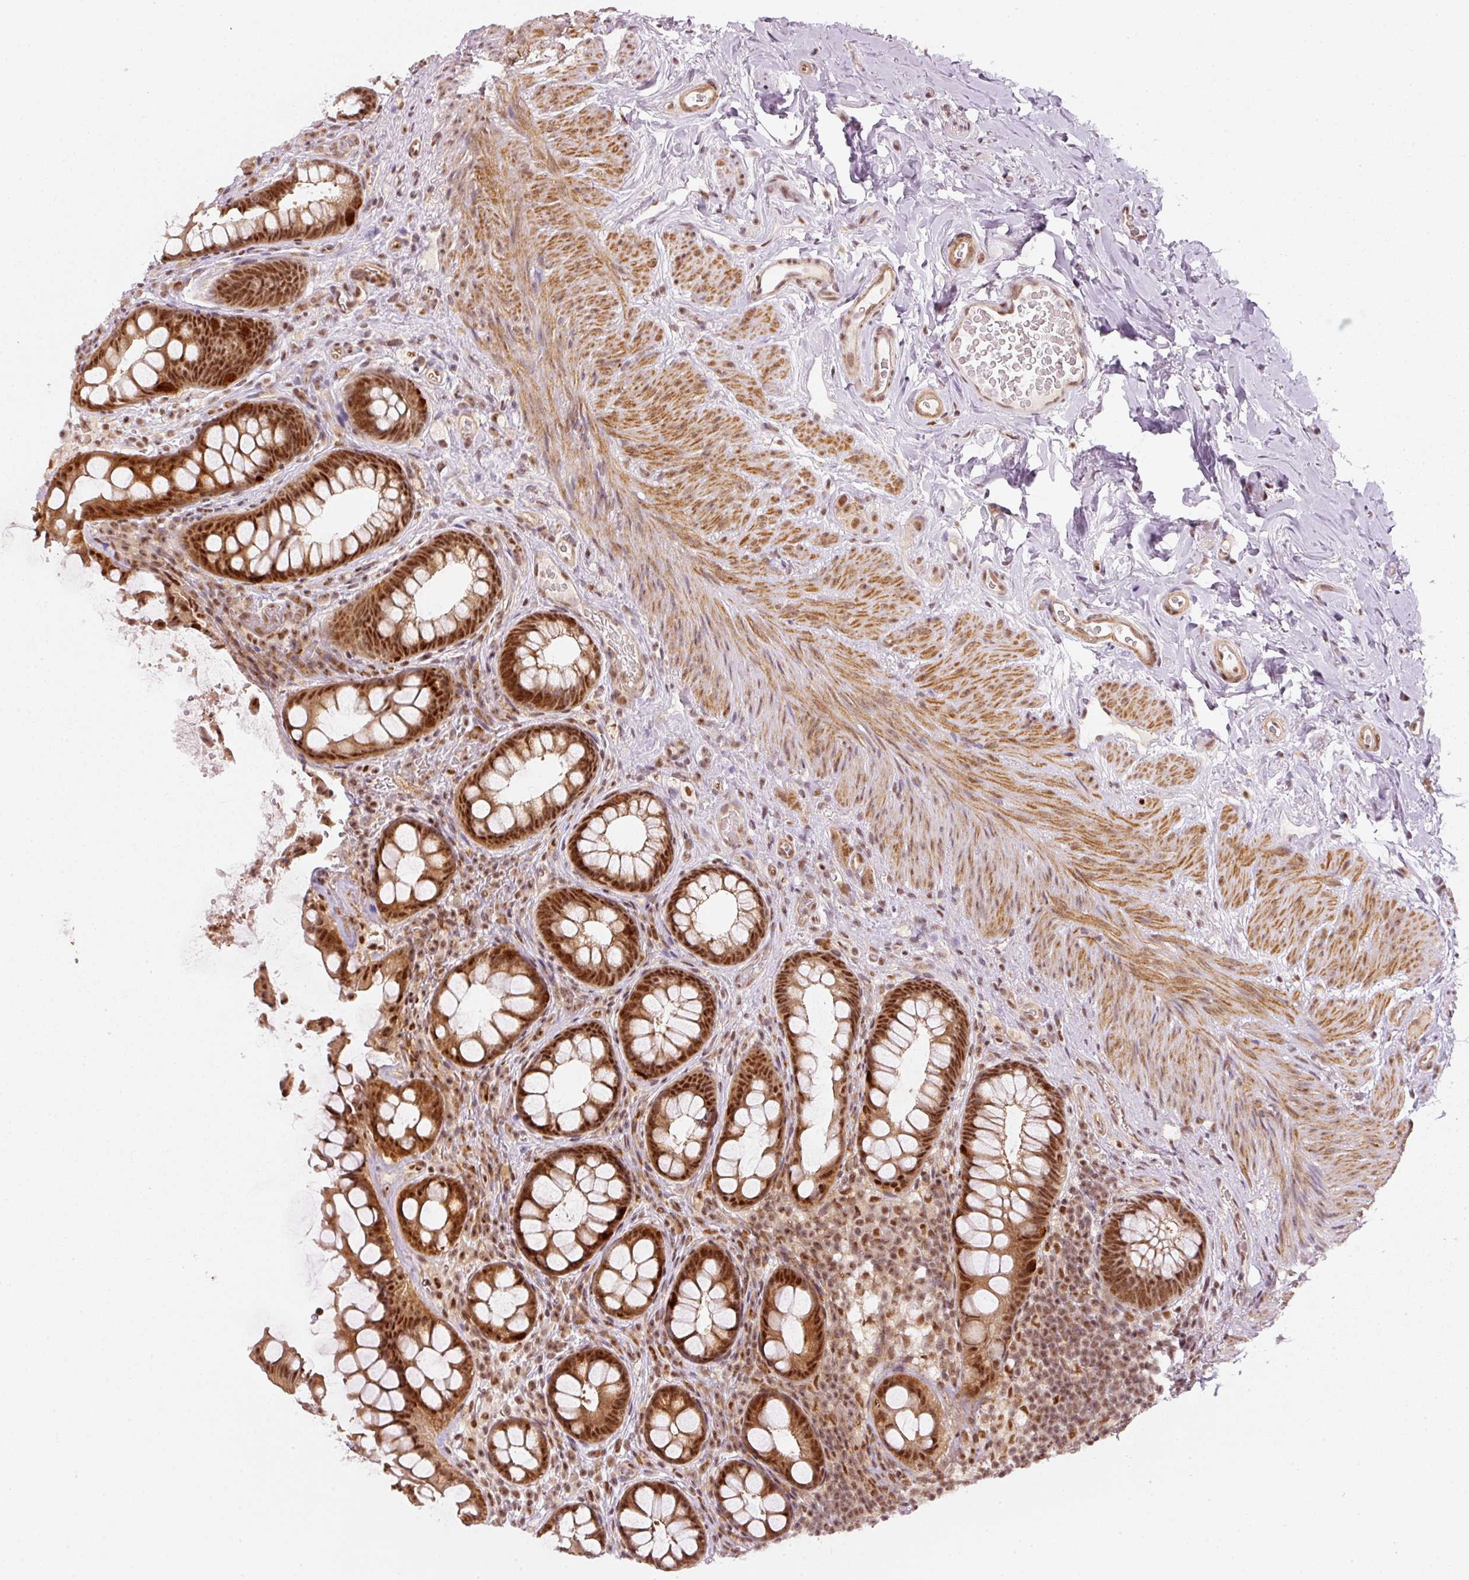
{"staining": {"intensity": "strong", "quantity": ">75%", "location": "cytoplasmic/membranous,nuclear"}, "tissue": "rectum", "cell_type": "Glandular cells", "image_type": "normal", "snomed": [{"axis": "morphology", "description": "Normal tissue, NOS"}, {"axis": "topography", "description": "Rectum"}, {"axis": "topography", "description": "Peripheral nerve tissue"}], "caption": "An immunohistochemistry (IHC) photomicrograph of unremarkable tissue is shown. Protein staining in brown labels strong cytoplasmic/membranous,nuclear positivity in rectum within glandular cells.", "gene": "THOC6", "patient": {"sex": "female", "age": 69}}